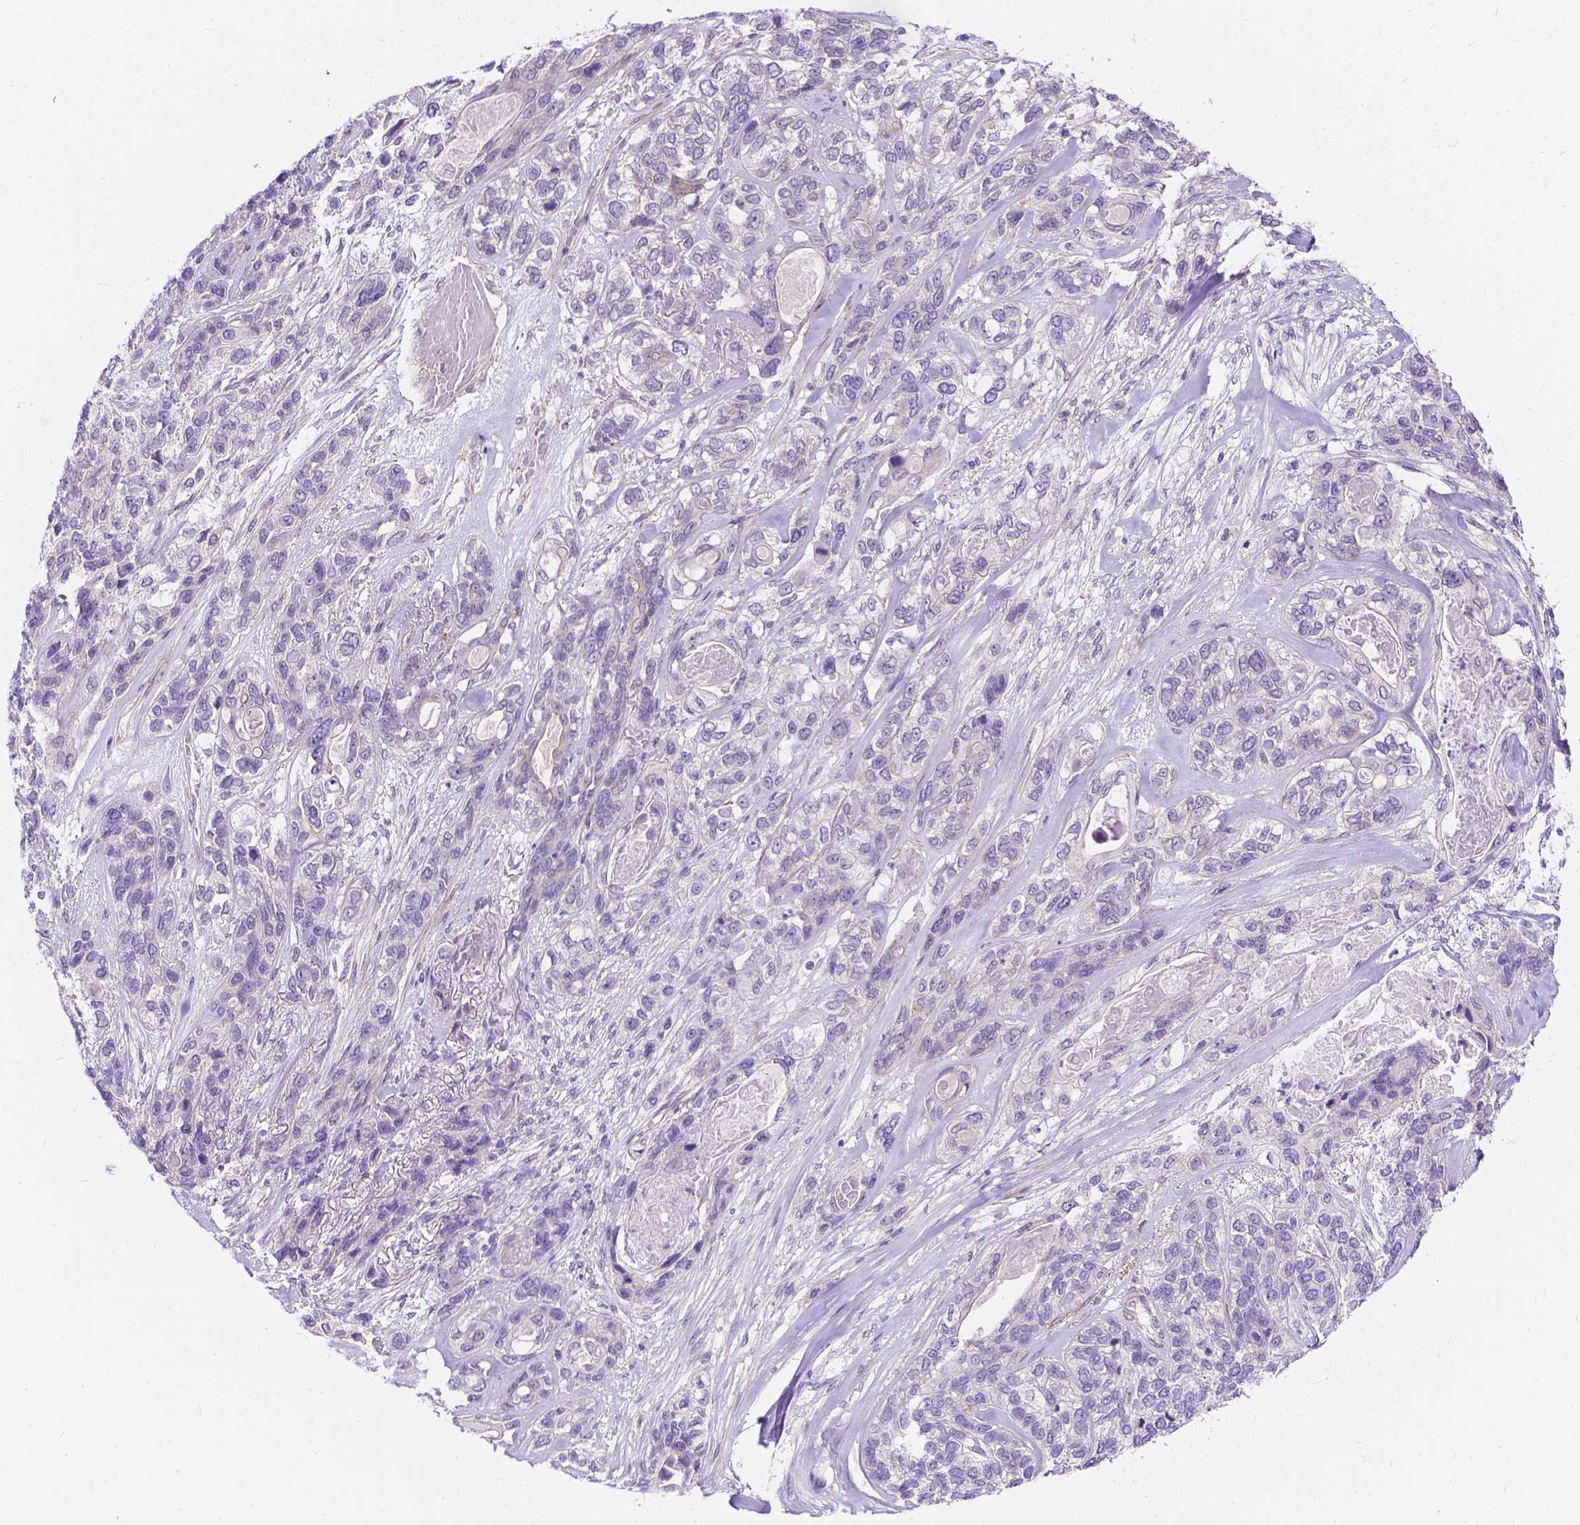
{"staining": {"intensity": "negative", "quantity": "none", "location": "none"}, "tissue": "lung cancer", "cell_type": "Tumor cells", "image_type": "cancer", "snomed": [{"axis": "morphology", "description": "Squamous cell carcinoma, NOS"}, {"axis": "topography", "description": "Lung"}], "caption": "Tumor cells are negative for brown protein staining in lung cancer. The staining is performed using DAB (3,3'-diaminobenzidine) brown chromogen with nuclei counter-stained in using hematoxylin.", "gene": "PALS1", "patient": {"sex": "female", "age": 70}}